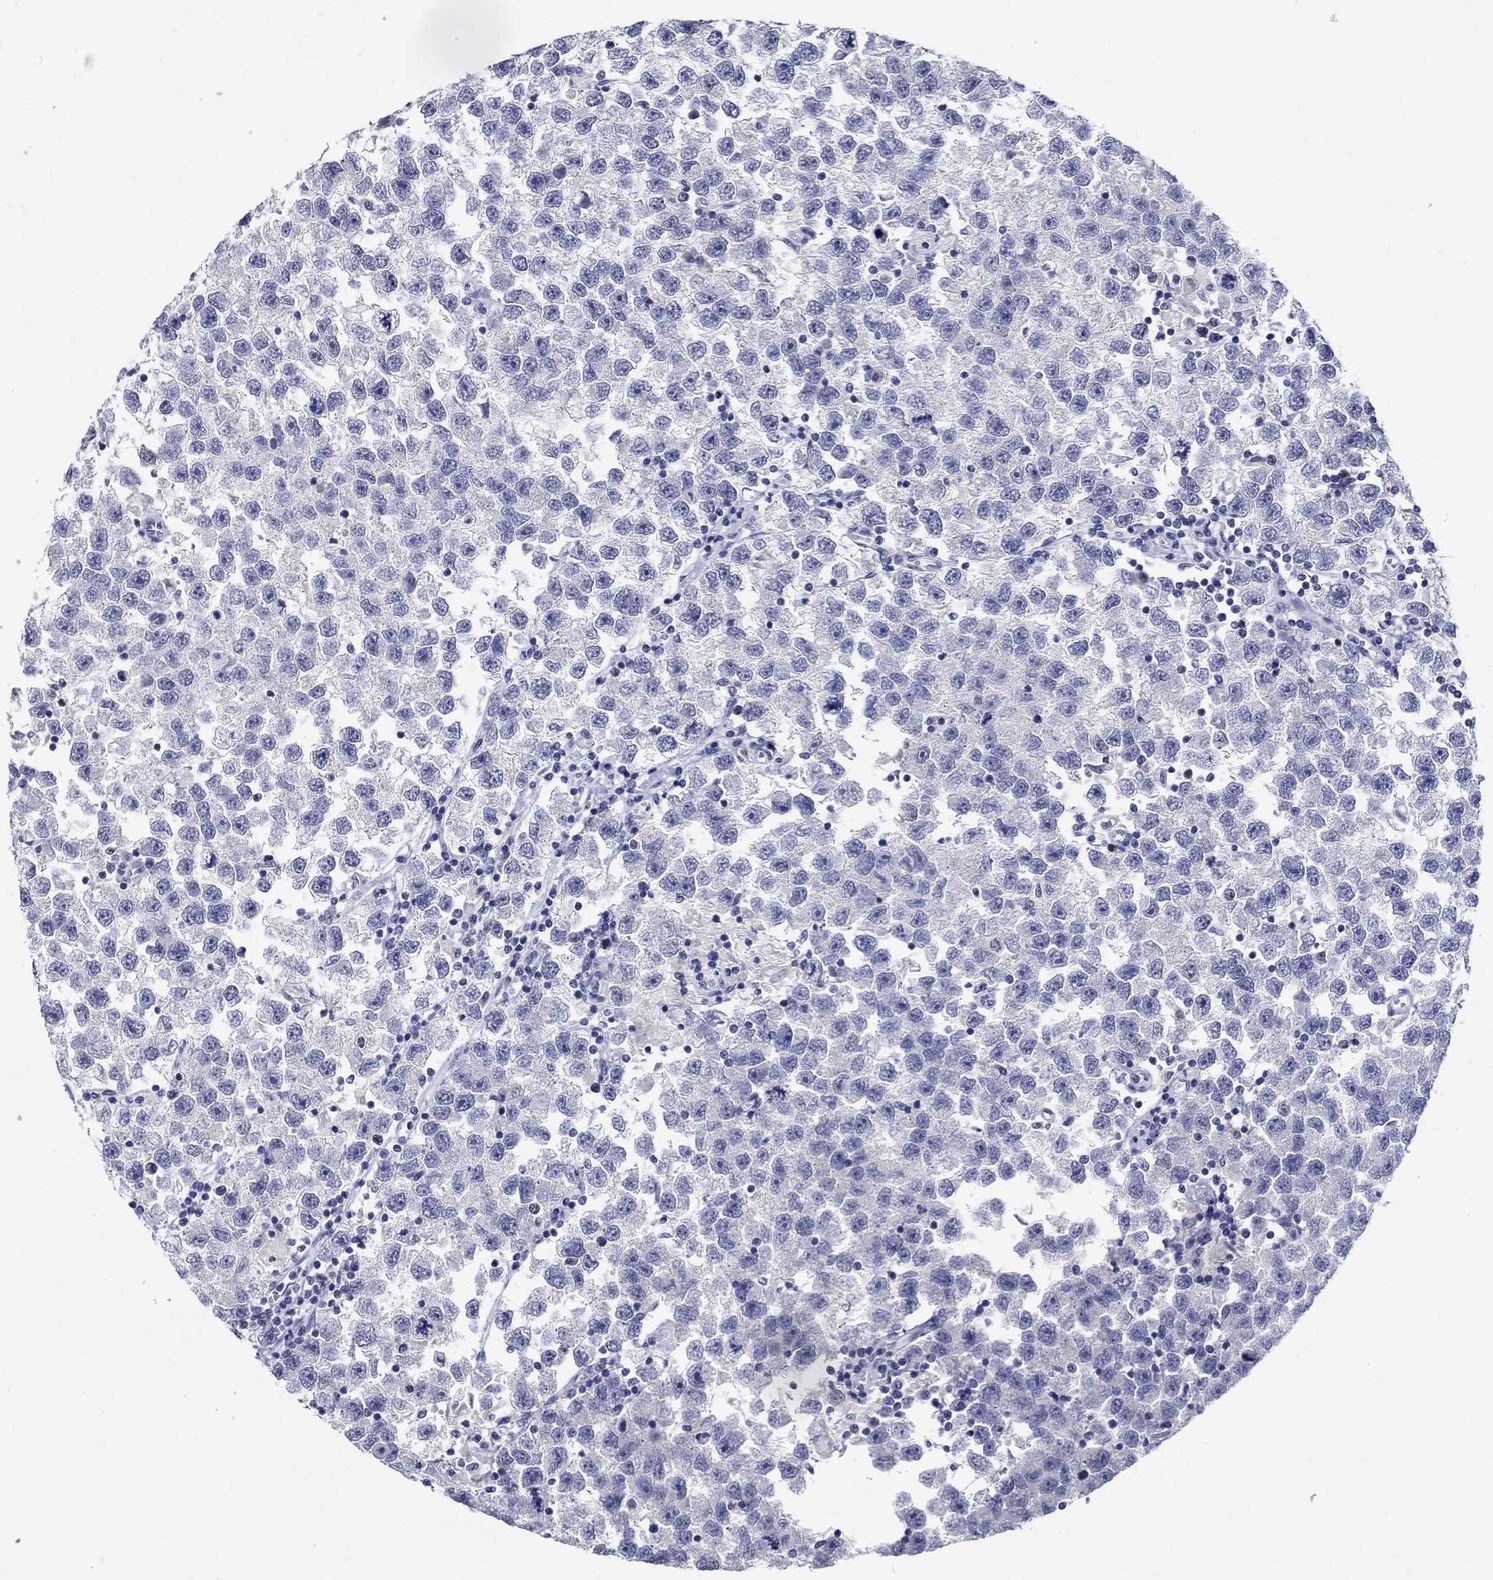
{"staining": {"intensity": "negative", "quantity": "none", "location": "none"}, "tissue": "testis cancer", "cell_type": "Tumor cells", "image_type": "cancer", "snomed": [{"axis": "morphology", "description": "Seminoma, NOS"}, {"axis": "topography", "description": "Testis"}], "caption": "Immunohistochemical staining of seminoma (testis) shows no significant positivity in tumor cells.", "gene": "CETN1", "patient": {"sex": "male", "age": 26}}